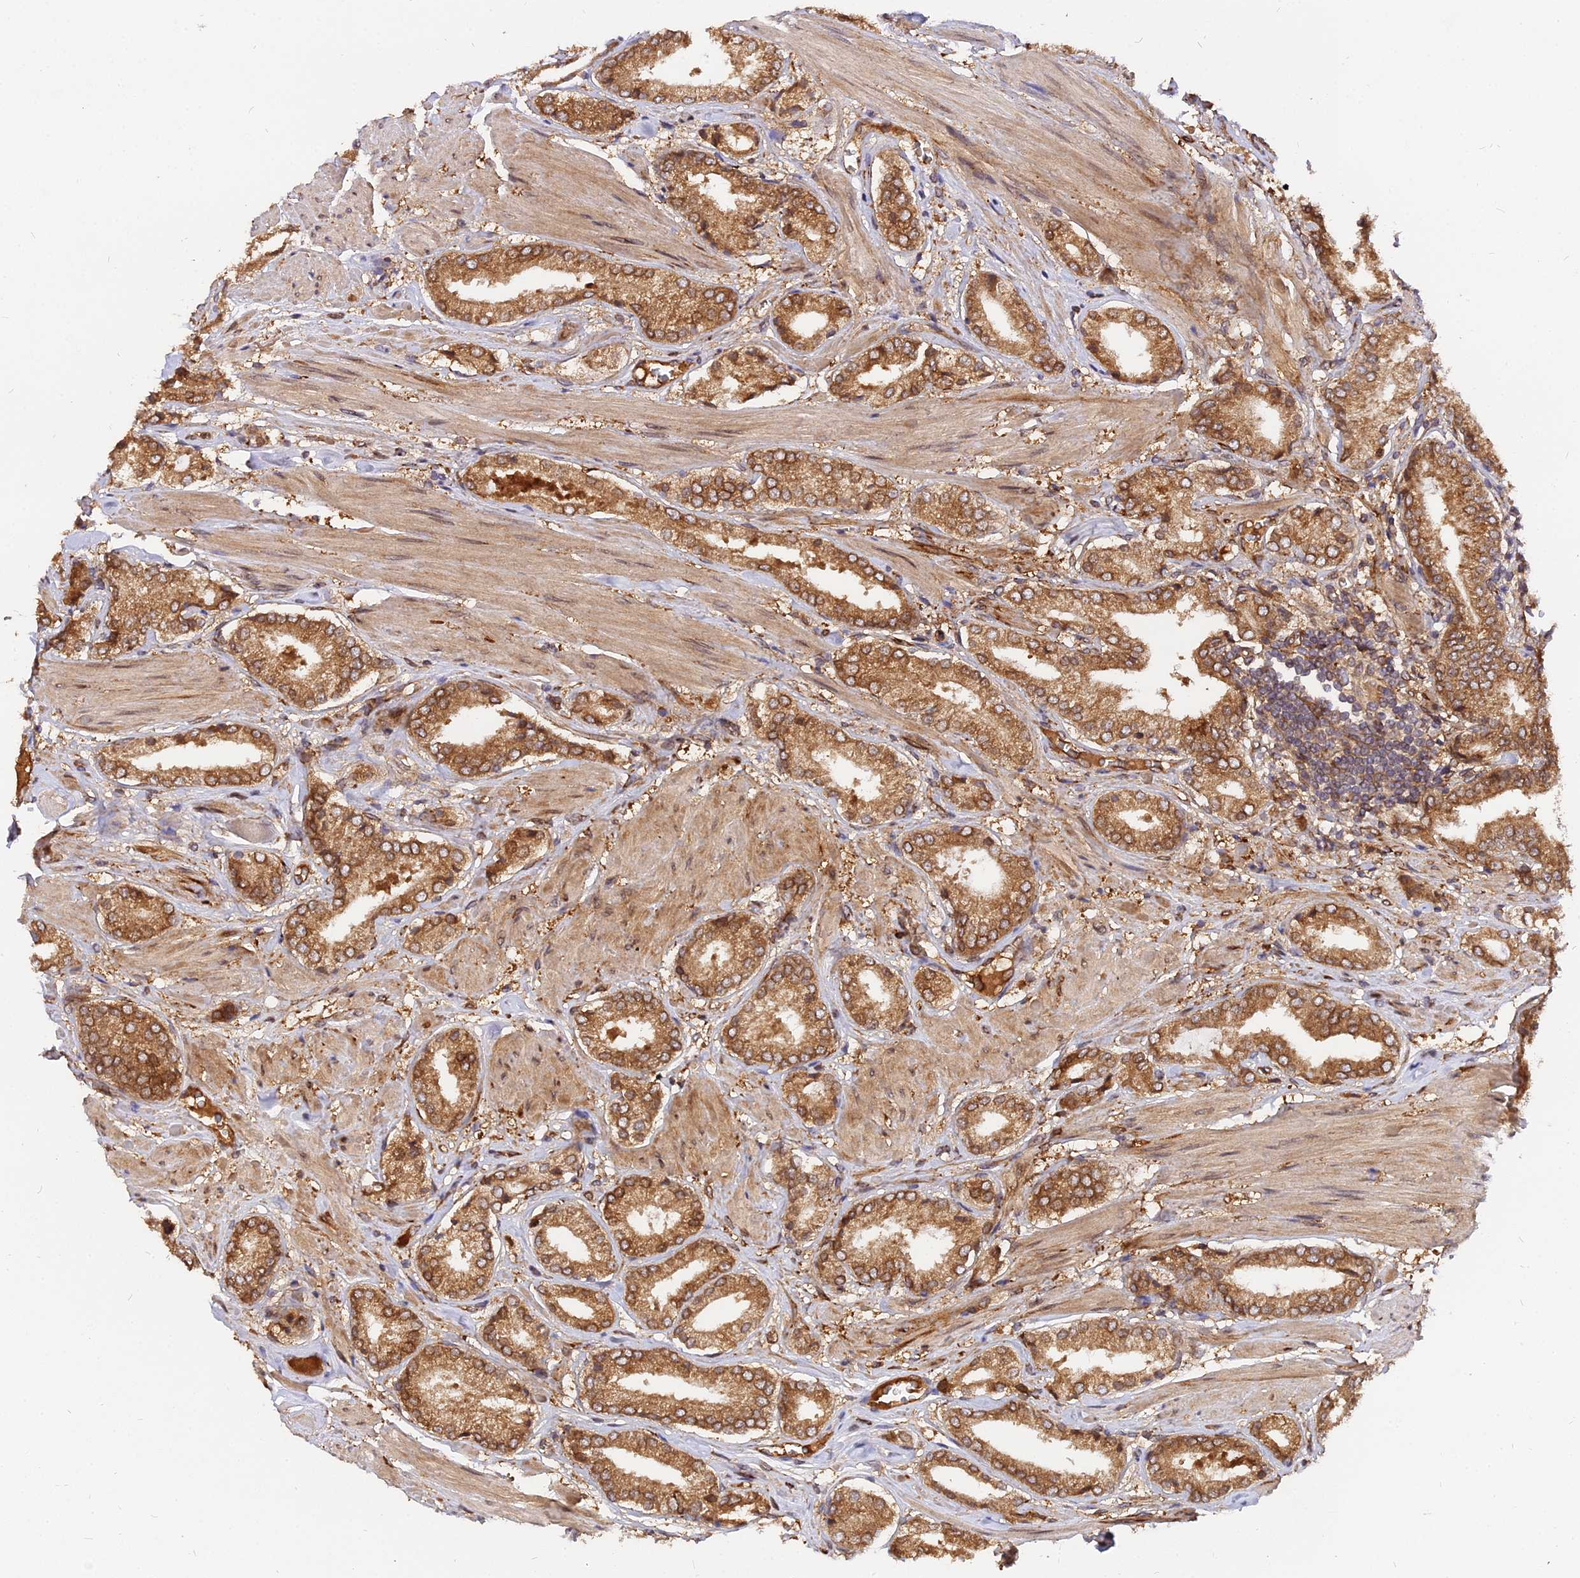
{"staining": {"intensity": "moderate", "quantity": ">75%", "location": "cytoplasmic/membranous"}, "tissue": "prostate cancer", "cell_type": "Tumor cells", "image_type": "cancer", "snomed": [{"axis": "morphology", "description": "Adenocarcinoma, High grade"}, {"axis": "topography", "description": "Prostate and seminal vesicle, NOS"}], "caption": "A brown stain shows moderate cytoplasmic/membranous expression of a protein in adenocarcinoma (high-grade) (prostate) tumor cells. Ihc stains the protein in brown and the nuclei are stained blue.", "gene": "PDE4D", "patient": {"sex": "male", "age": 64}}